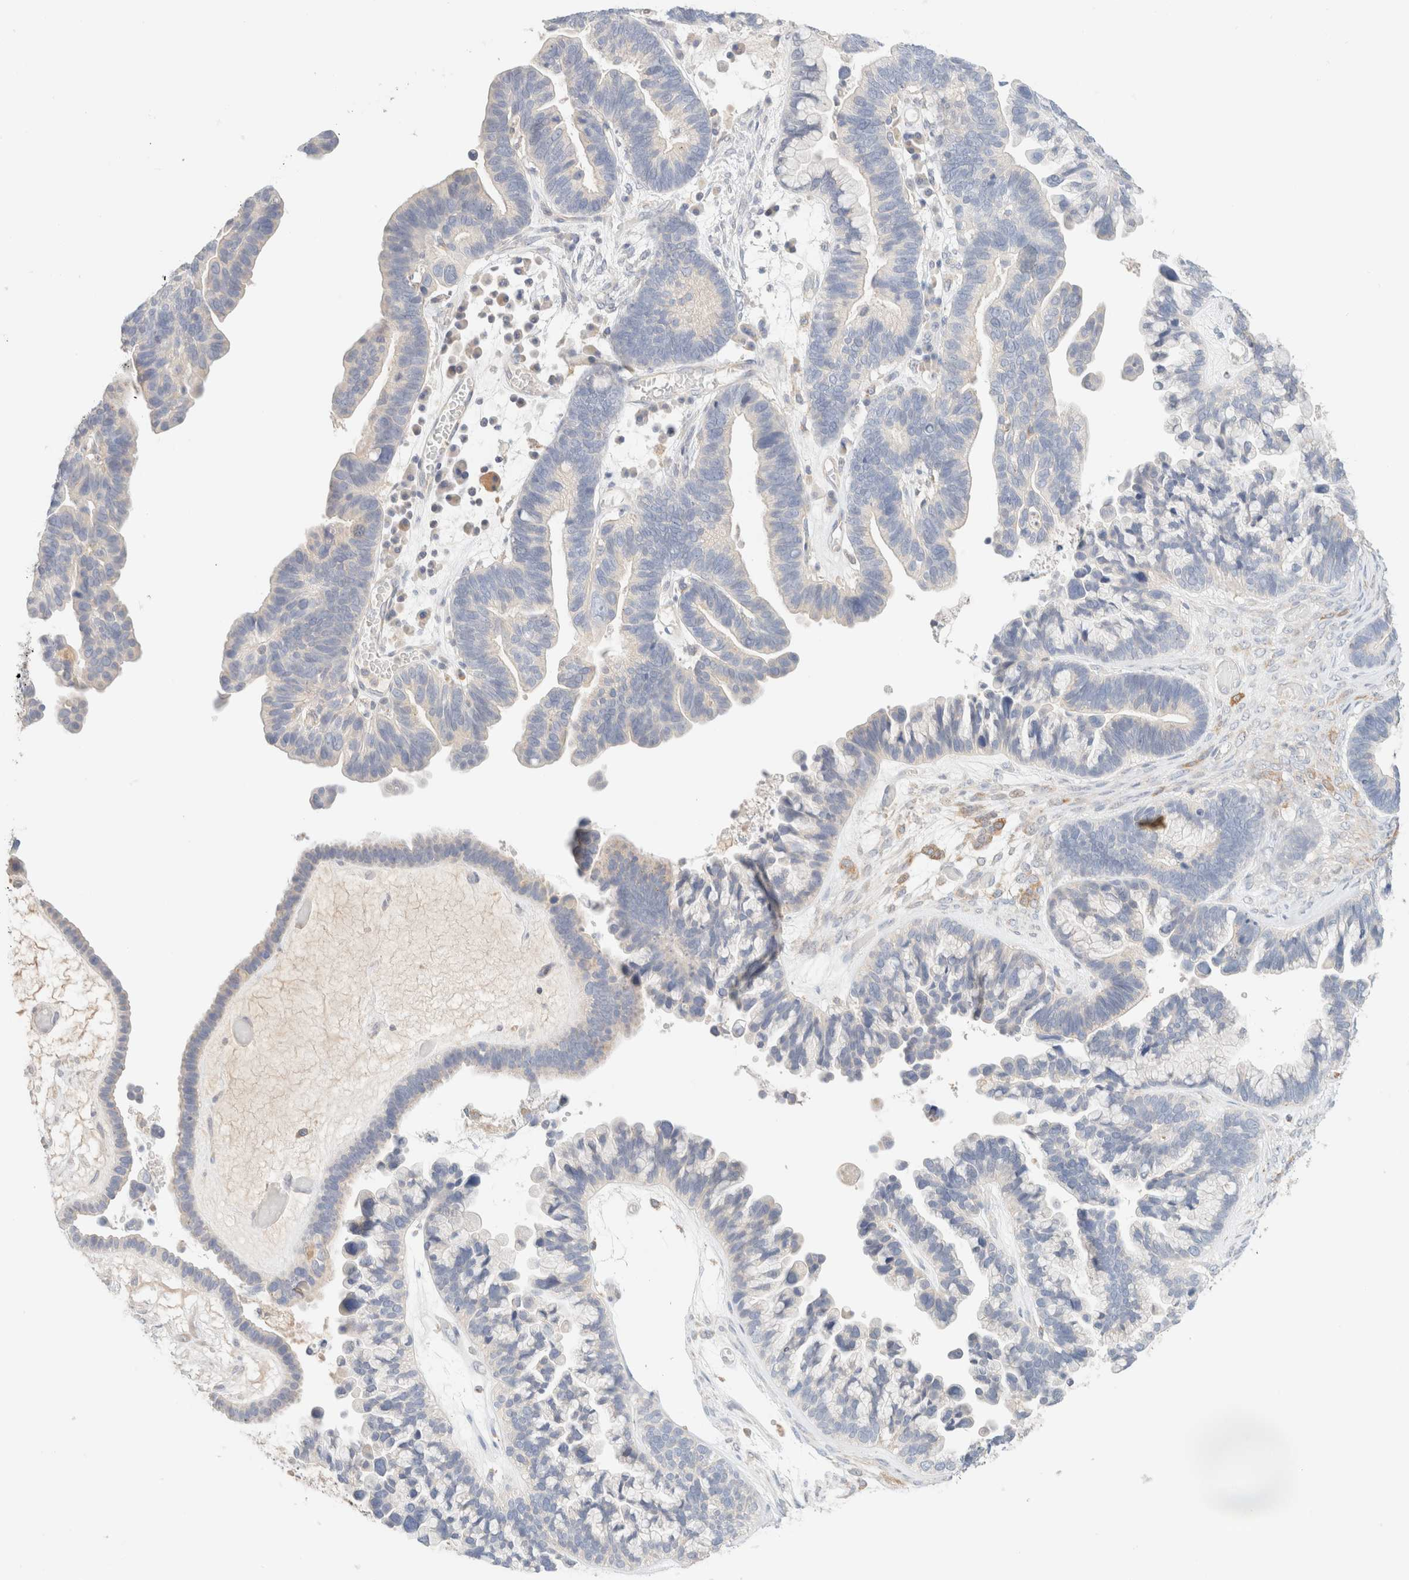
{"staining": {"intensity": "negative", "quantity": "none", "location": "none"}, "tissue": "ovarian cancer", "cell_type": "Tumor cells", "image_type": "cancer", "snomed": [{"axis": "morphology", "description": "Cystadenocarcinoma, serous, NOS"}, {"axis": "topography", "description": "Ovary"}], "caption": "A high-resolution image shows immunohistochemistry staining of ovarian cancer (serous cystadenocarcinoma), which displays no significant positivity in tumor cells. The staining is performed using DAB (3,3'-diaminobenzidine) brown chromogen with nuclei counter-stained in using hematoxylin.", "gene": "SARM1", "patient": {"sex": "female", "age": 56}}